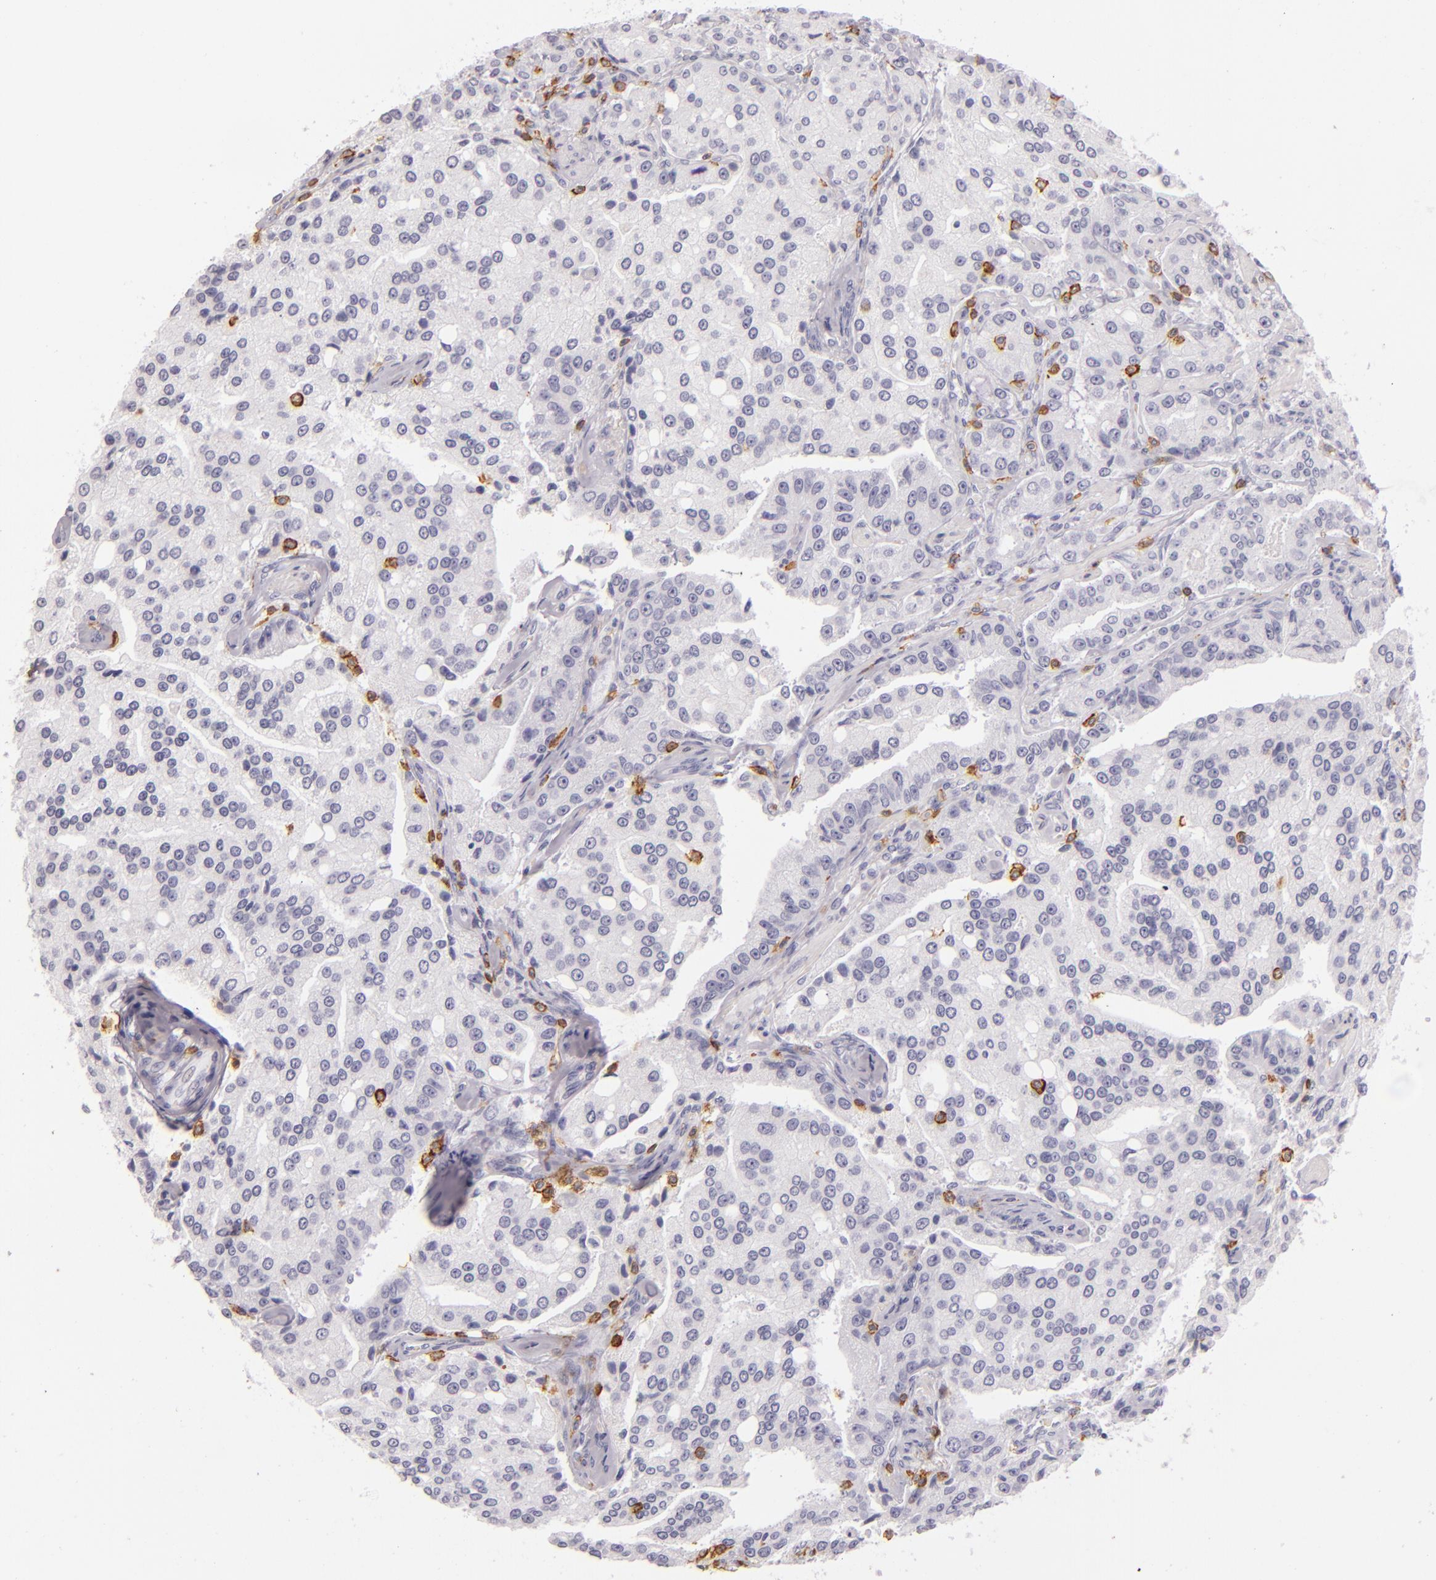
{"staining": {"intensity": "negative", "quantity": "none", "location": "none"}, "tissue": "prostate cancer", "cell_type": "Tumor cells", "image_type": "cancer", "snomed": [{"axis": "morphology", "description": "Adenocarcinoma, Medium grade"}, {"axis": "topography", "description": "Prostate"}], "caption": "This is an IHC photomicrograph of human prostate cancer (adenocarcinoma (medium-grade)). There is no staining in tumor cells.", "gene": "LAT", "patient": {"sex": "male", "age": 72}}